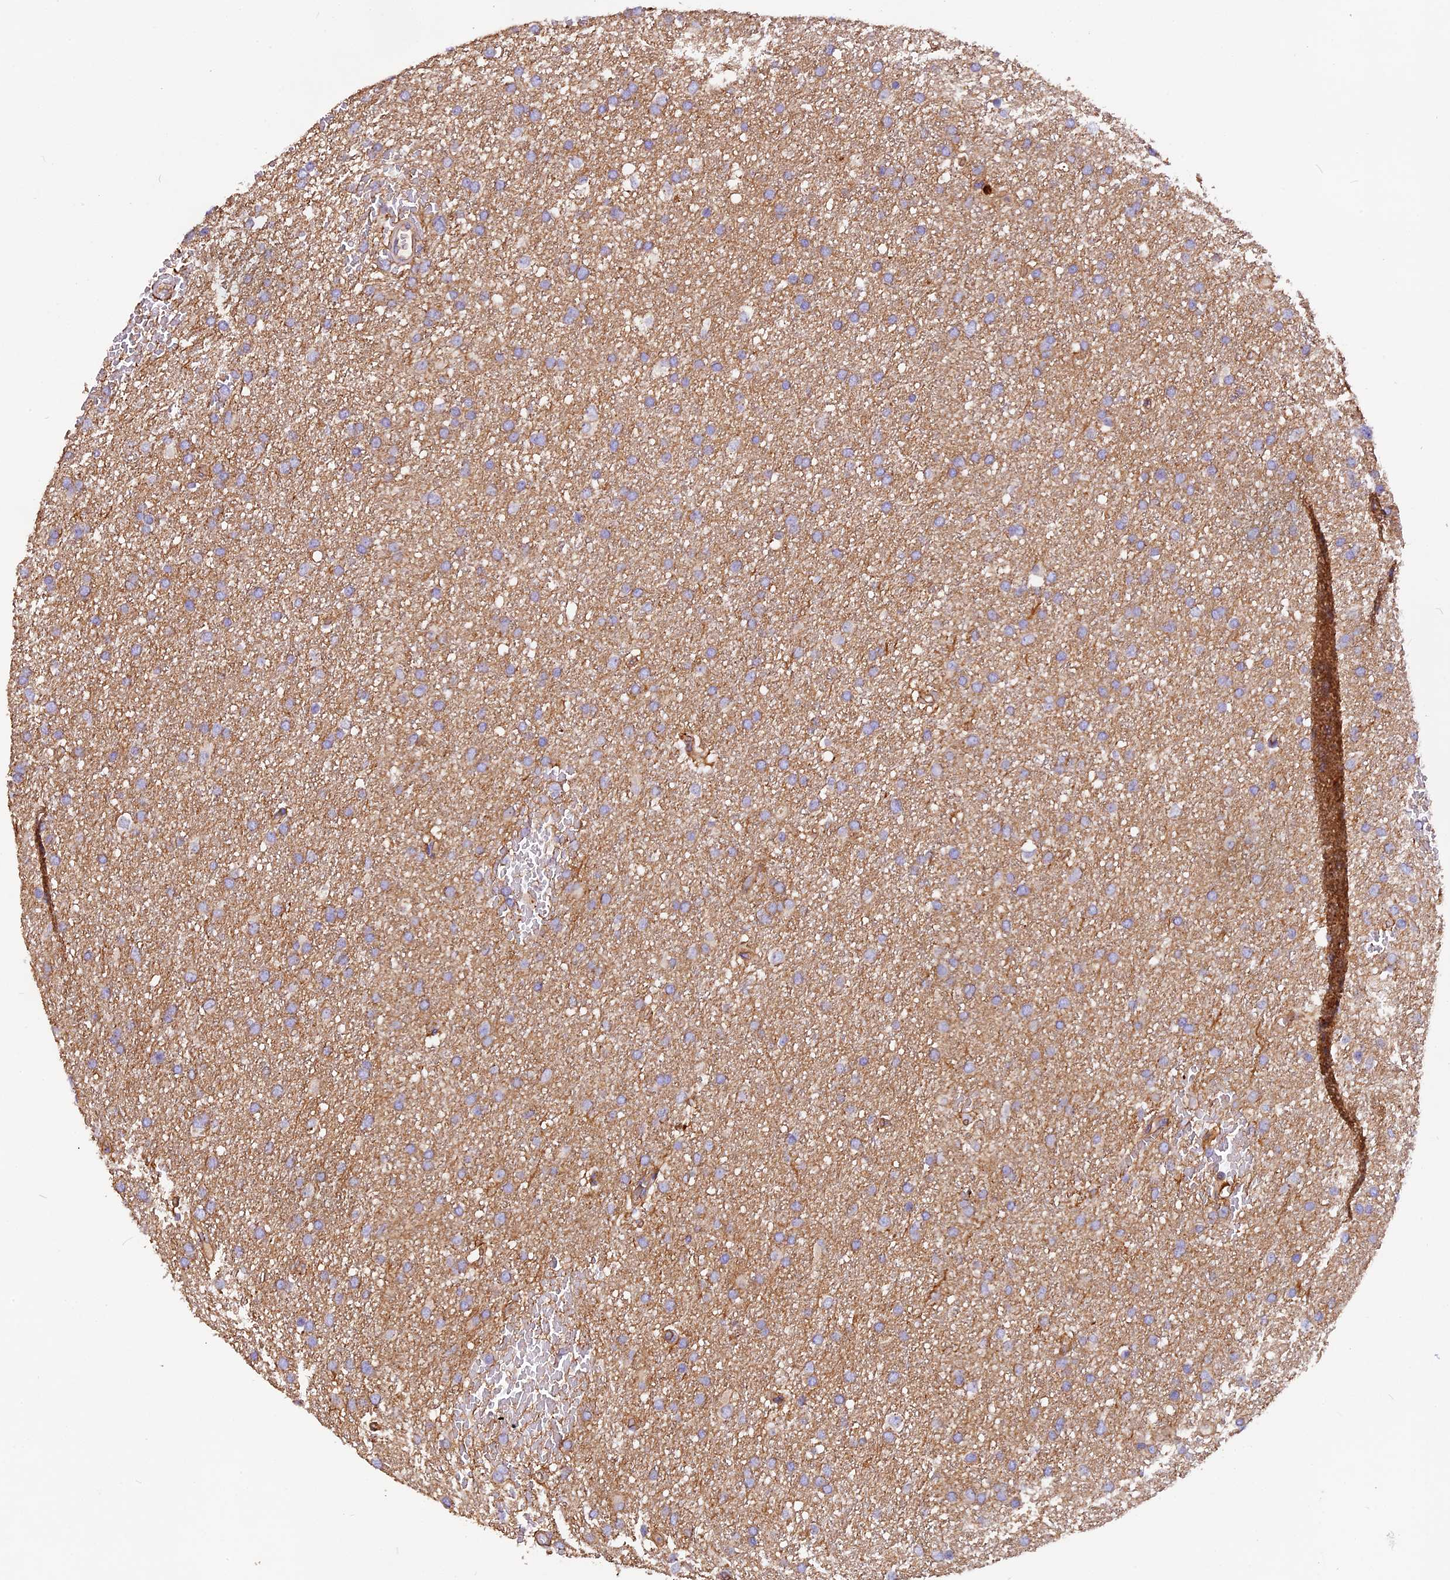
{"staining": {"intensity": "weak", "quantity": ">75%", "location": "cytoplasmic/membranous"}, "tissue": "glioma", "cell_type": "Tumor cells", "image_type": "cancer", "snomed": [{"axis": "morphology", "description": "Glioma, malignant, High grade"}, {"axis": "topography", "description": "Cerebral cortex"}], "caption": "Human glioma stained for a protein (brown) displays weak cytoplasmic/membranous positive positivity in approximately >75% of tumor cells.", "gene": "ERMARD", "patient": {"sex": "female", "age": 36}}